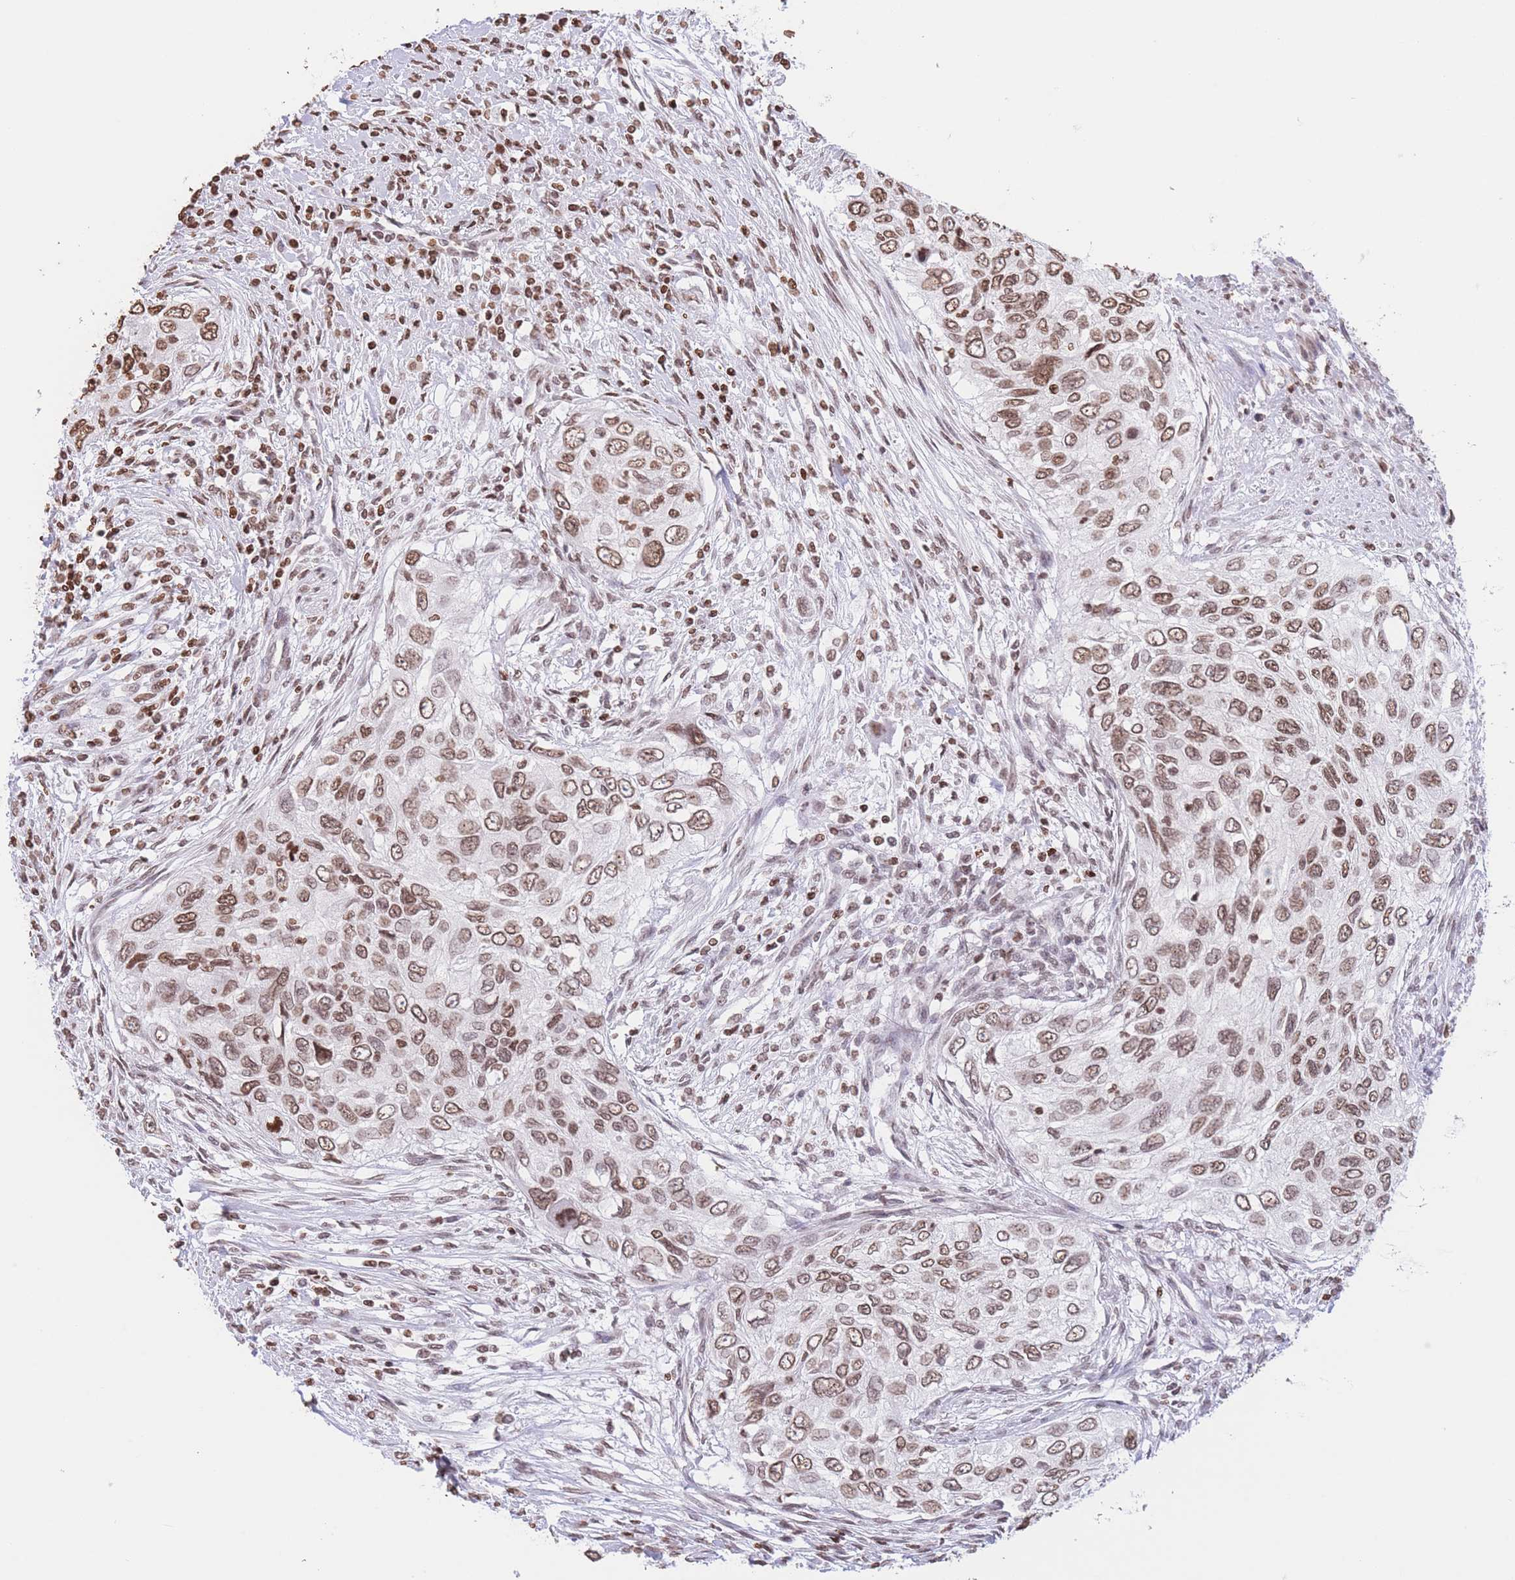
{"staining": {"intensity": "moderate", "quantity": ">75%", "location": "nuclear"}, "tissue": "urothelial cancer", "cell_type": "Tumor cells", "image_type": "cancer", "snomed": [{"axis": "morphology", "description": "Urothelial carcinoma, High grade"}, {"axis": "topography", "description": "Urinary bladder"}], "caption": "Tumor cells demonstrate moderate nuclear positivity in approximately >75% of cells in urothelial cancer.", "gene": "H2BC11", "patient": {"sex": "female", "age": 60}}